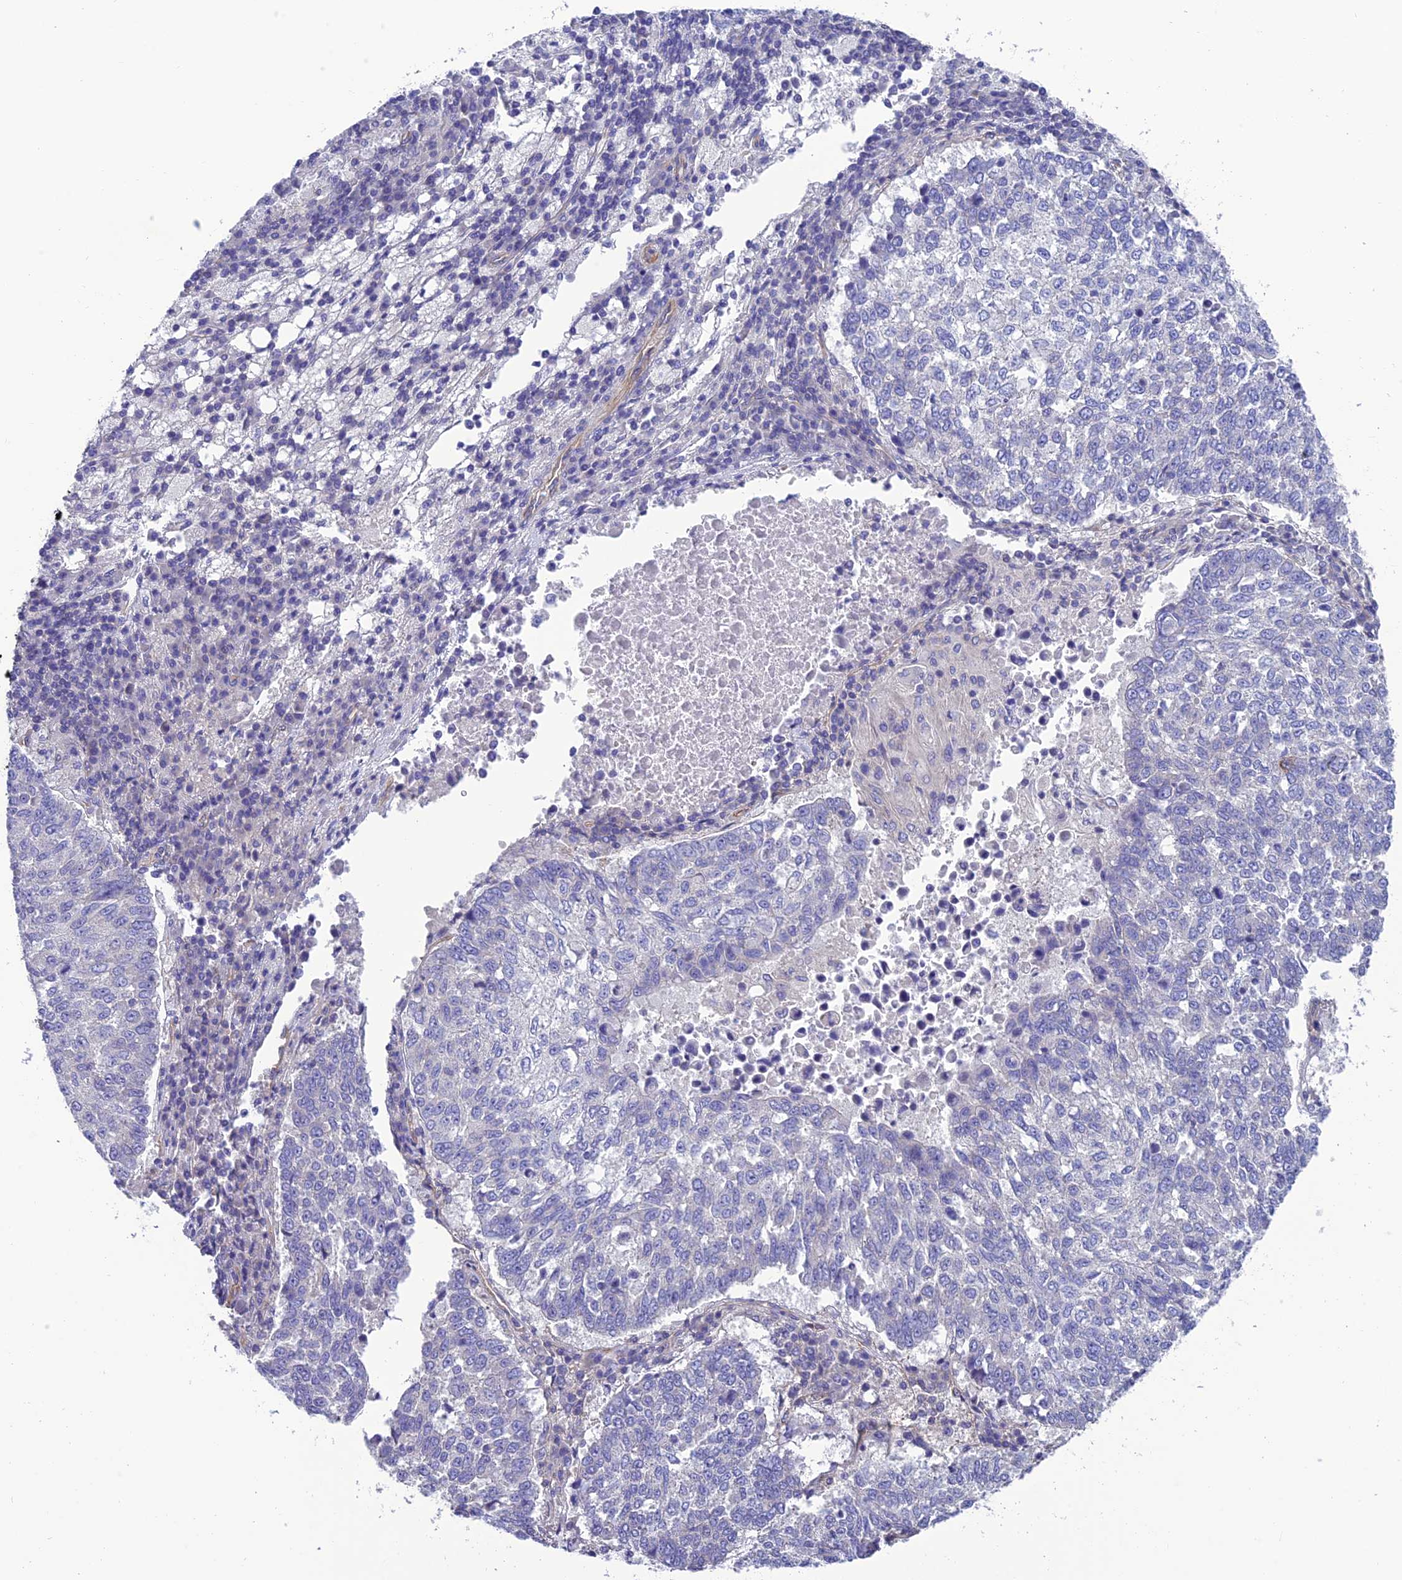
{"staining": {"intensity": "negative", "quantity": "none", "location": "none"}, "tissue": "lung cancer", "cell_type": "Tumor cells", "image_type": "cancer", "snomed": [{"axis": "morphology", "description": "Squamous cell carcinoma, NOS"}, {"axis": "topography", "description": "Lung"}], "caption": "Lung cancer stained for a protein using immunohistochemistry (IHC) displays no expression tumor cells.", "gene": "PPFIA3", "patient": {"sex": "male", "age": 73}}